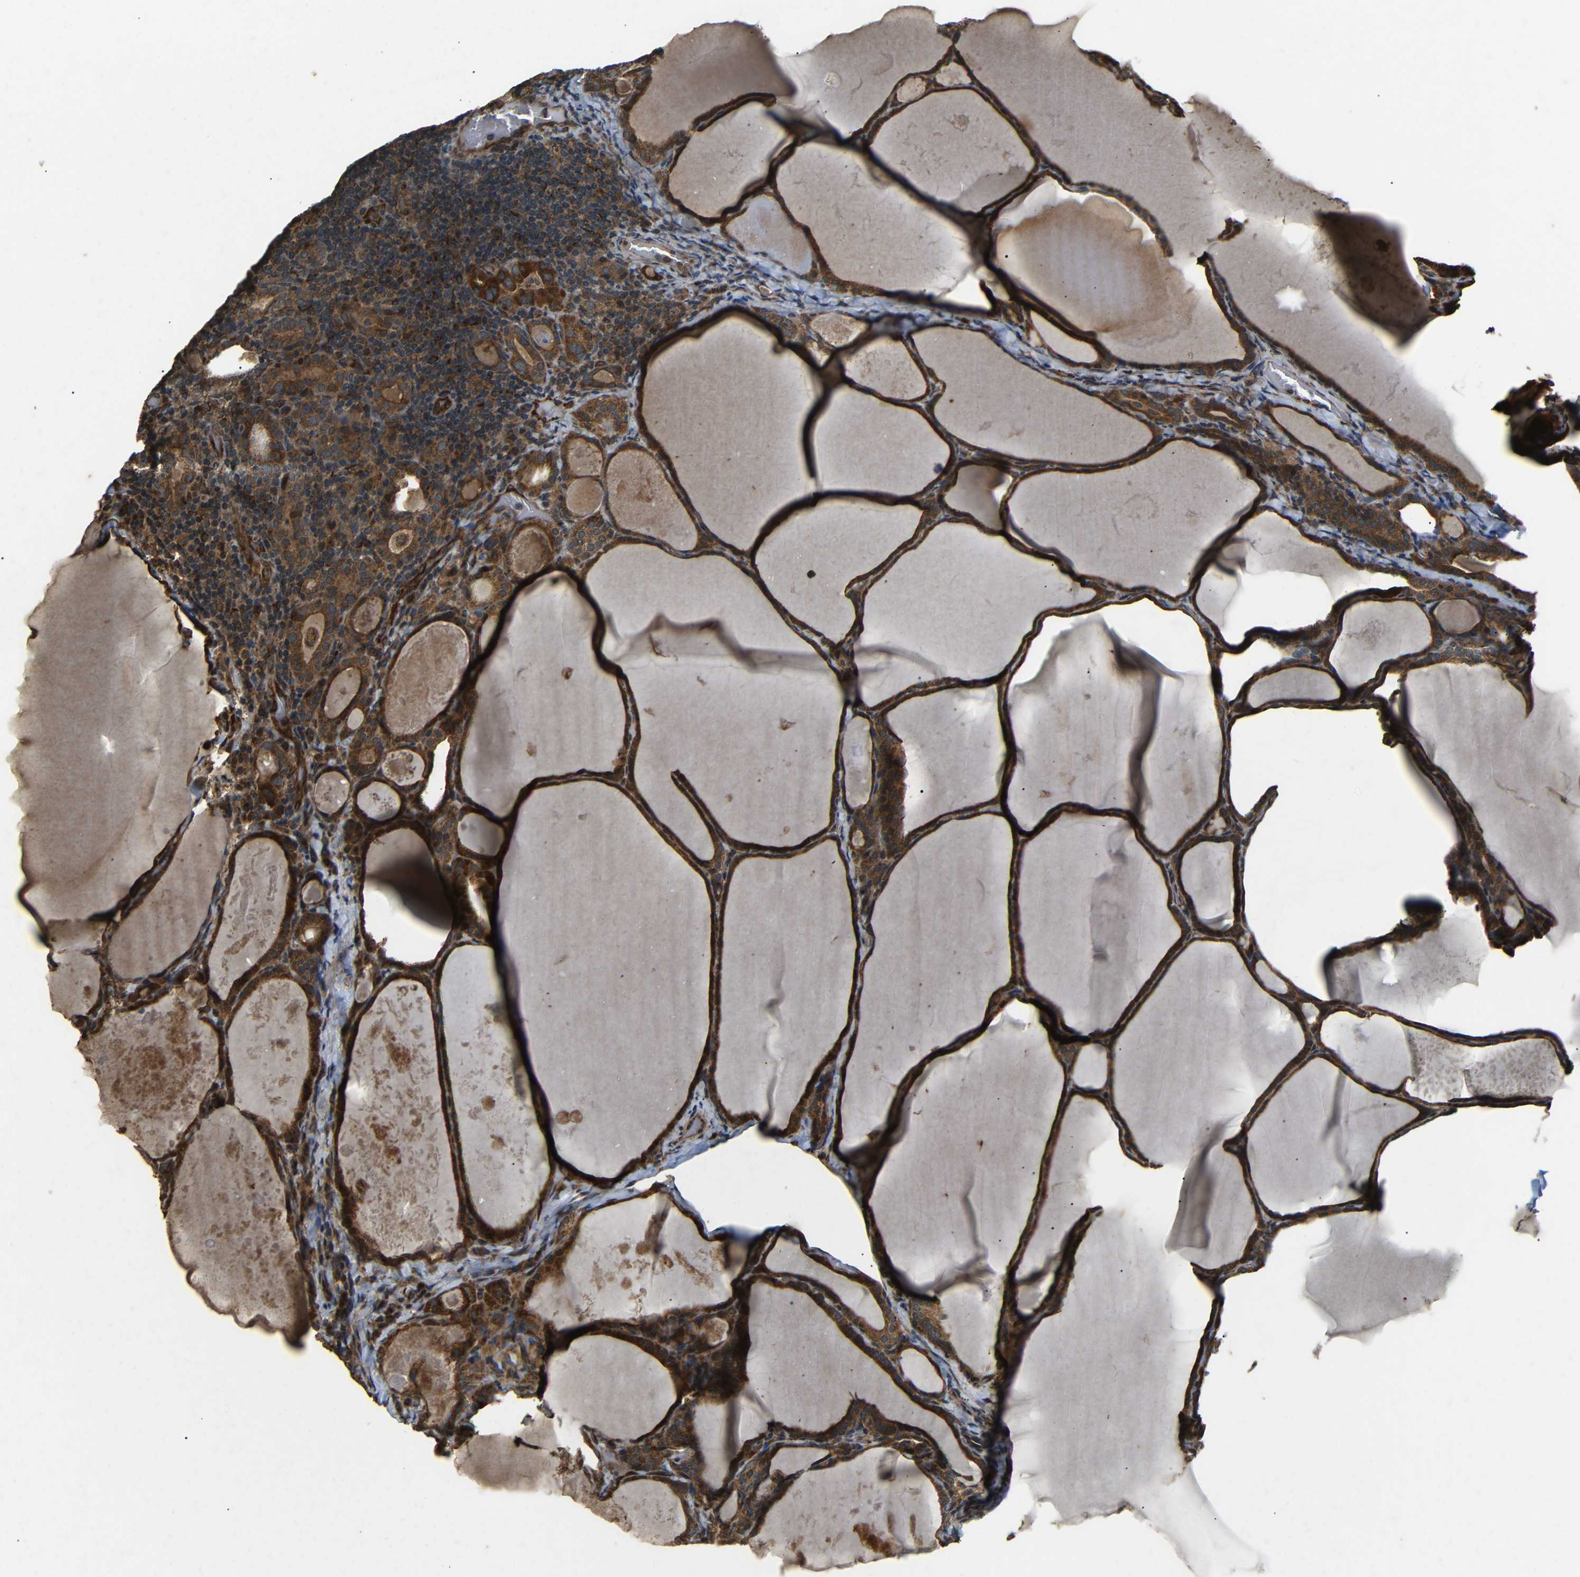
{"staining": {"intensity": "strong", "quantity": ">75%", "location": "cytoplasmic/membranous"}, "tissue": "thyroid cancer", "cell_type": "Tumor cells", "image_type": "cancer", "snomed": [{"axis": "morphology", "description": "Papillary adenocarcinoma, NOS"}, {"axis": "topography", "description": "Thyroid gland"}], "caption": "Brown immunohistochemical staining in human thyroid cancer shows strong cytoplasmic/membranous staining in about >75% of tumor cells.", "gene": "TRPC1", "patient": {"sex": "female", "age": 42}}